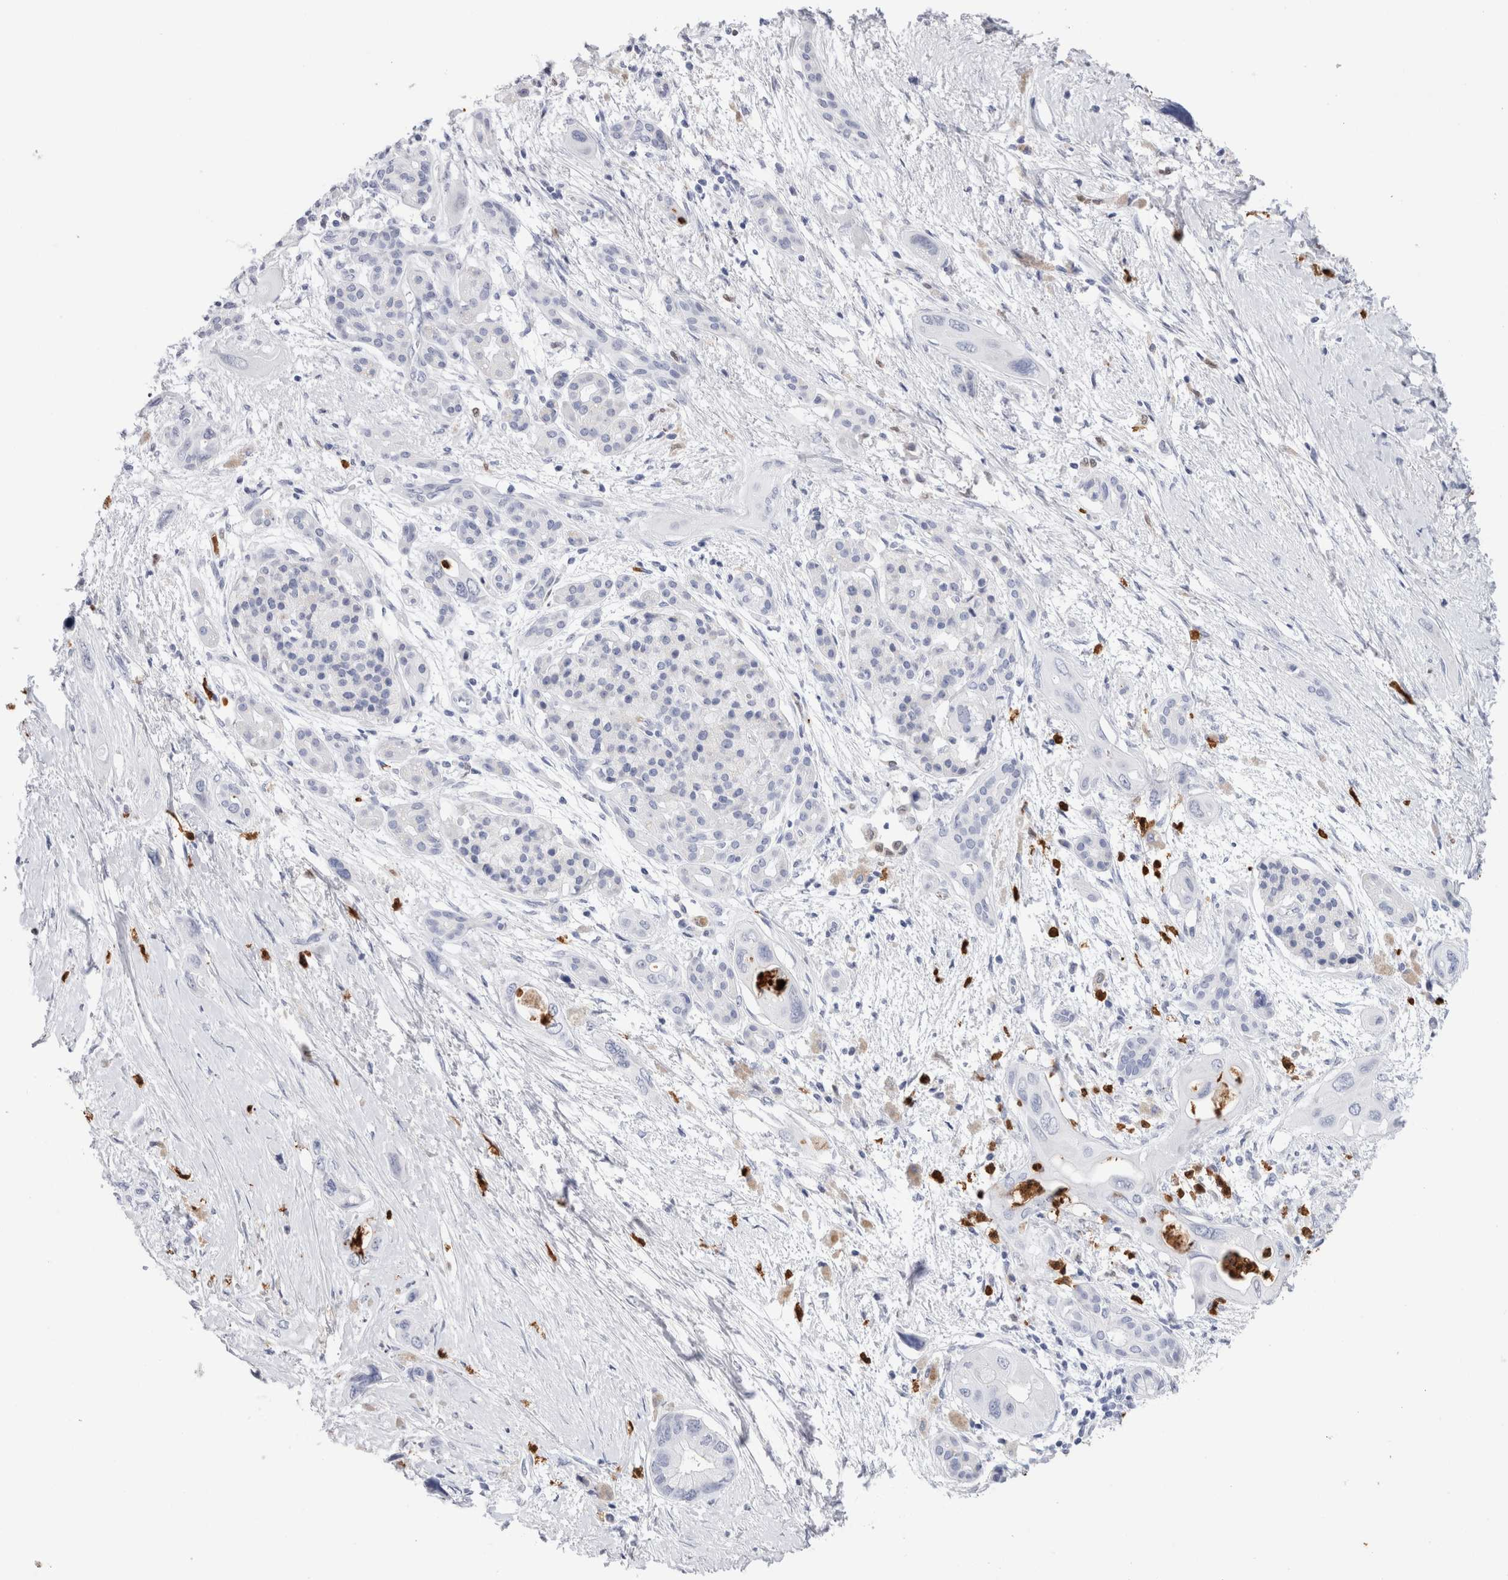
{"staining": {"intensity": "negative", "quantity": "none", "location": "none"}, "tissue": "pancreatic cancer", "cell_type": "Tumor cells", "image_type": "cancer", "snomed": [{"axis": "morphology", "description": "Adenocarcinoma, NOS"}, {"axis": "topography", "description": "Pancreas"}], "caption": "The photomicrograph demonstrates no staining of tumor cells in adenocarcinoma (pancreatic). (DAB (3,3'-diaminobenzidine) IHC with hematoxylin counter stain).", "gene": "SLC10A5", "patient": {"sex": "male", "age": 66}}